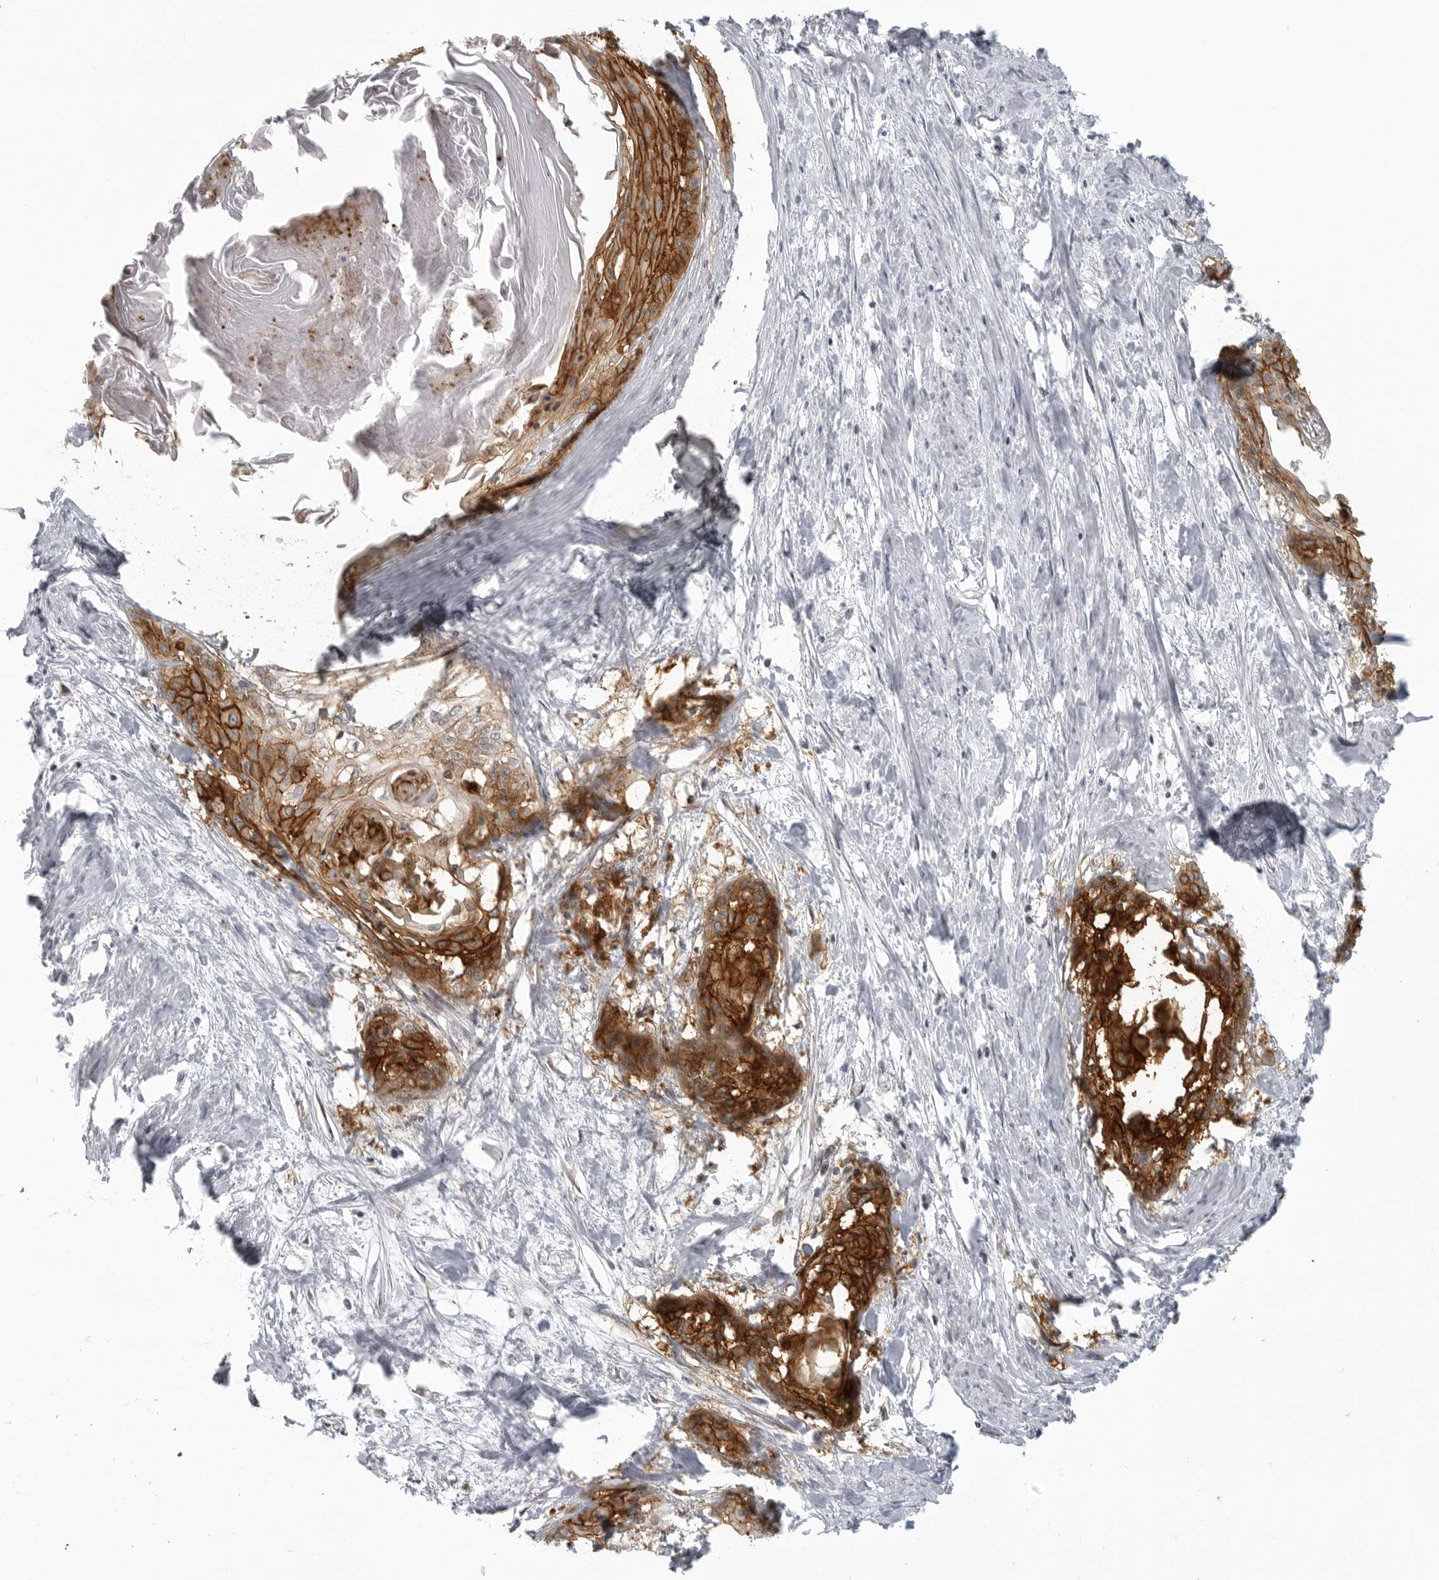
{"staining": {"intensity": "strong", "quantity": ">75%", "location": "cytoplasmic/membranous"}, "tissue": "cervical cancer", "cell_type": "Tumor cells", "image_type": "cancer", "snomed": [{"axis": "morphology", "description": "Squamous cell carcinoma, NOS"}, {"axis": "topography", "description": "Cervix"}], "caption": "An immunohistochemistry (IHC) histopathology image of neoplastic tissue is shown. Protein staining in brown labels strong cytoplasmic/membranous positivity in squamous cell carcinoma (cervical) within tumor cells. The staining was performed using DAB (3,3'-diaminobenzidine) to visualize the protein expression in brown, while the nuclei were stained in blue with hematoxylin (Magnification: 20x).", "gene": "LY6D", "patient": {"sex": "female", "age": 57}}